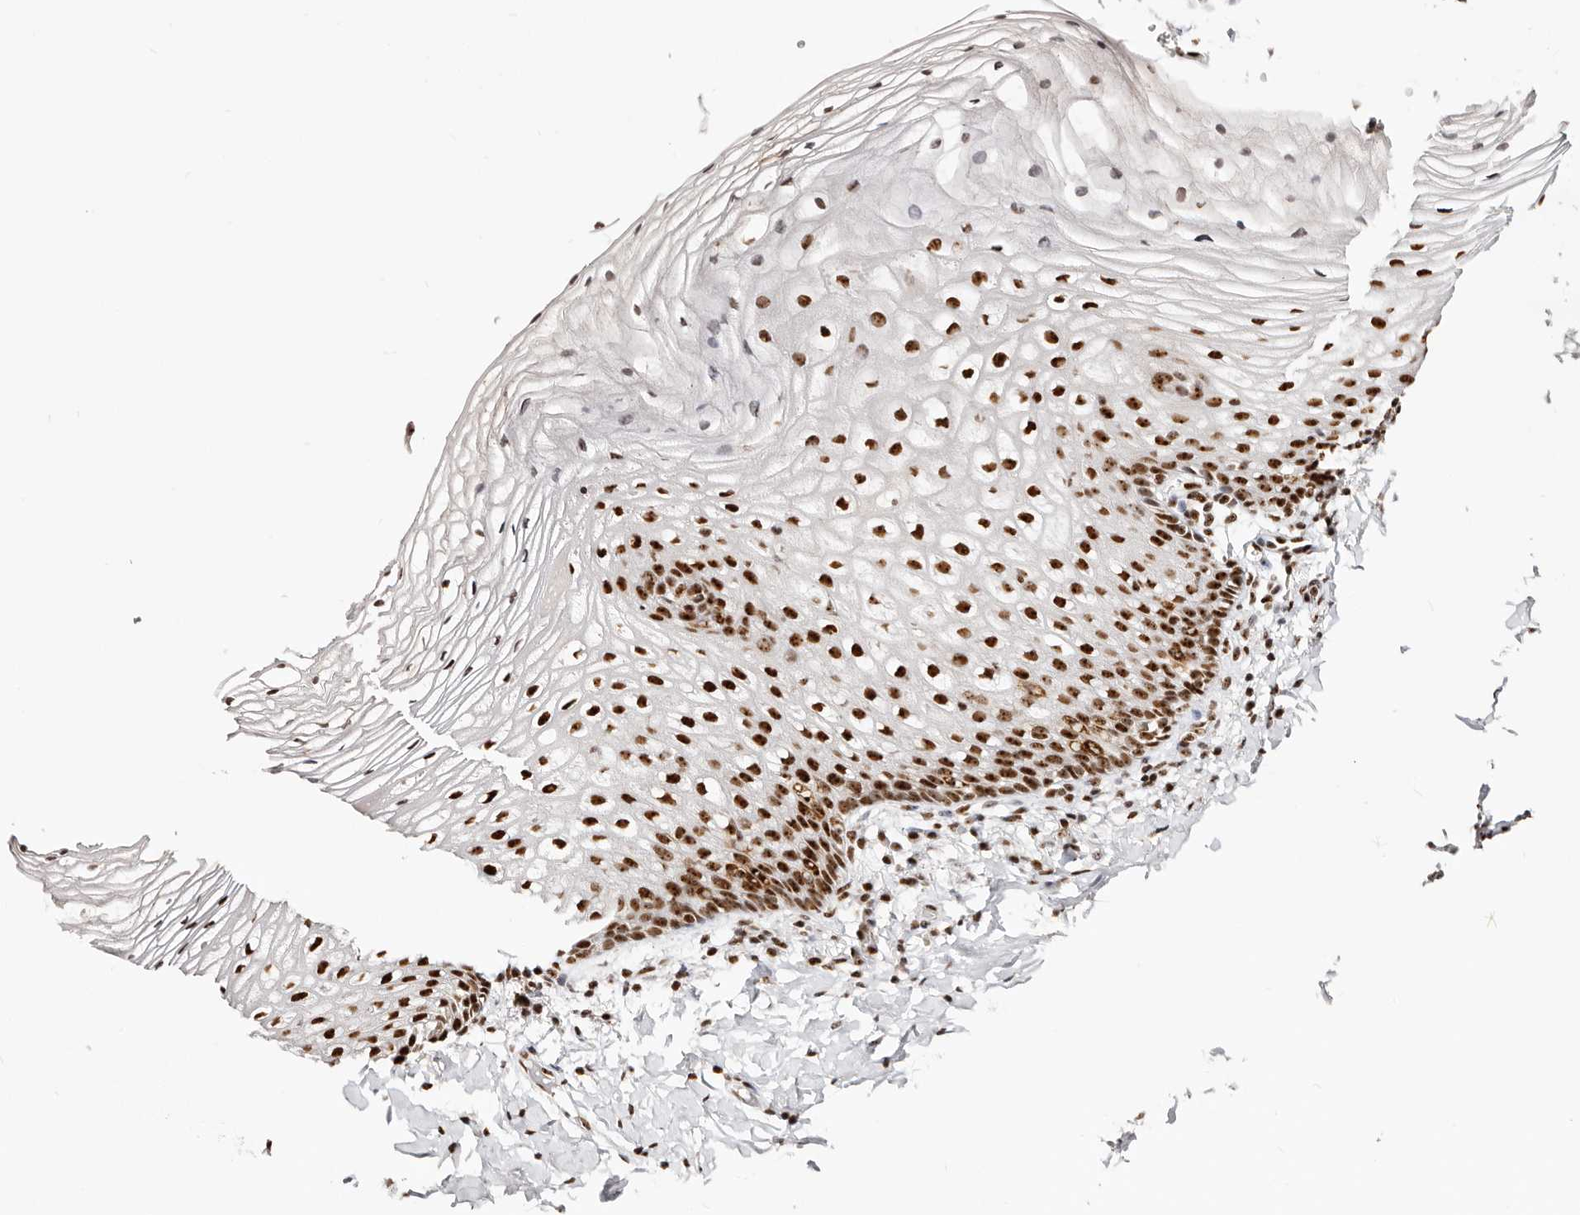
{"staining": {"intensity": "strong", "quantity": ">75%", "location": "nuclear"}, "tissue": "vagina", "cell_type": "Squamous epithelial cells", "image_type": "normal", "snomed": [{"axis": "morphology", "description": "Normal tissue, NOS"}, {"axis": "topography", "description": "Vagina"}], "caption": "Human vagina stained for a protein (brown) demonstrates strong nuclear positive expression in approximately >75% of squamous epithelial cells.", "gene": "IQGAP3", "patient": {"sex": "female", "age": 60}}